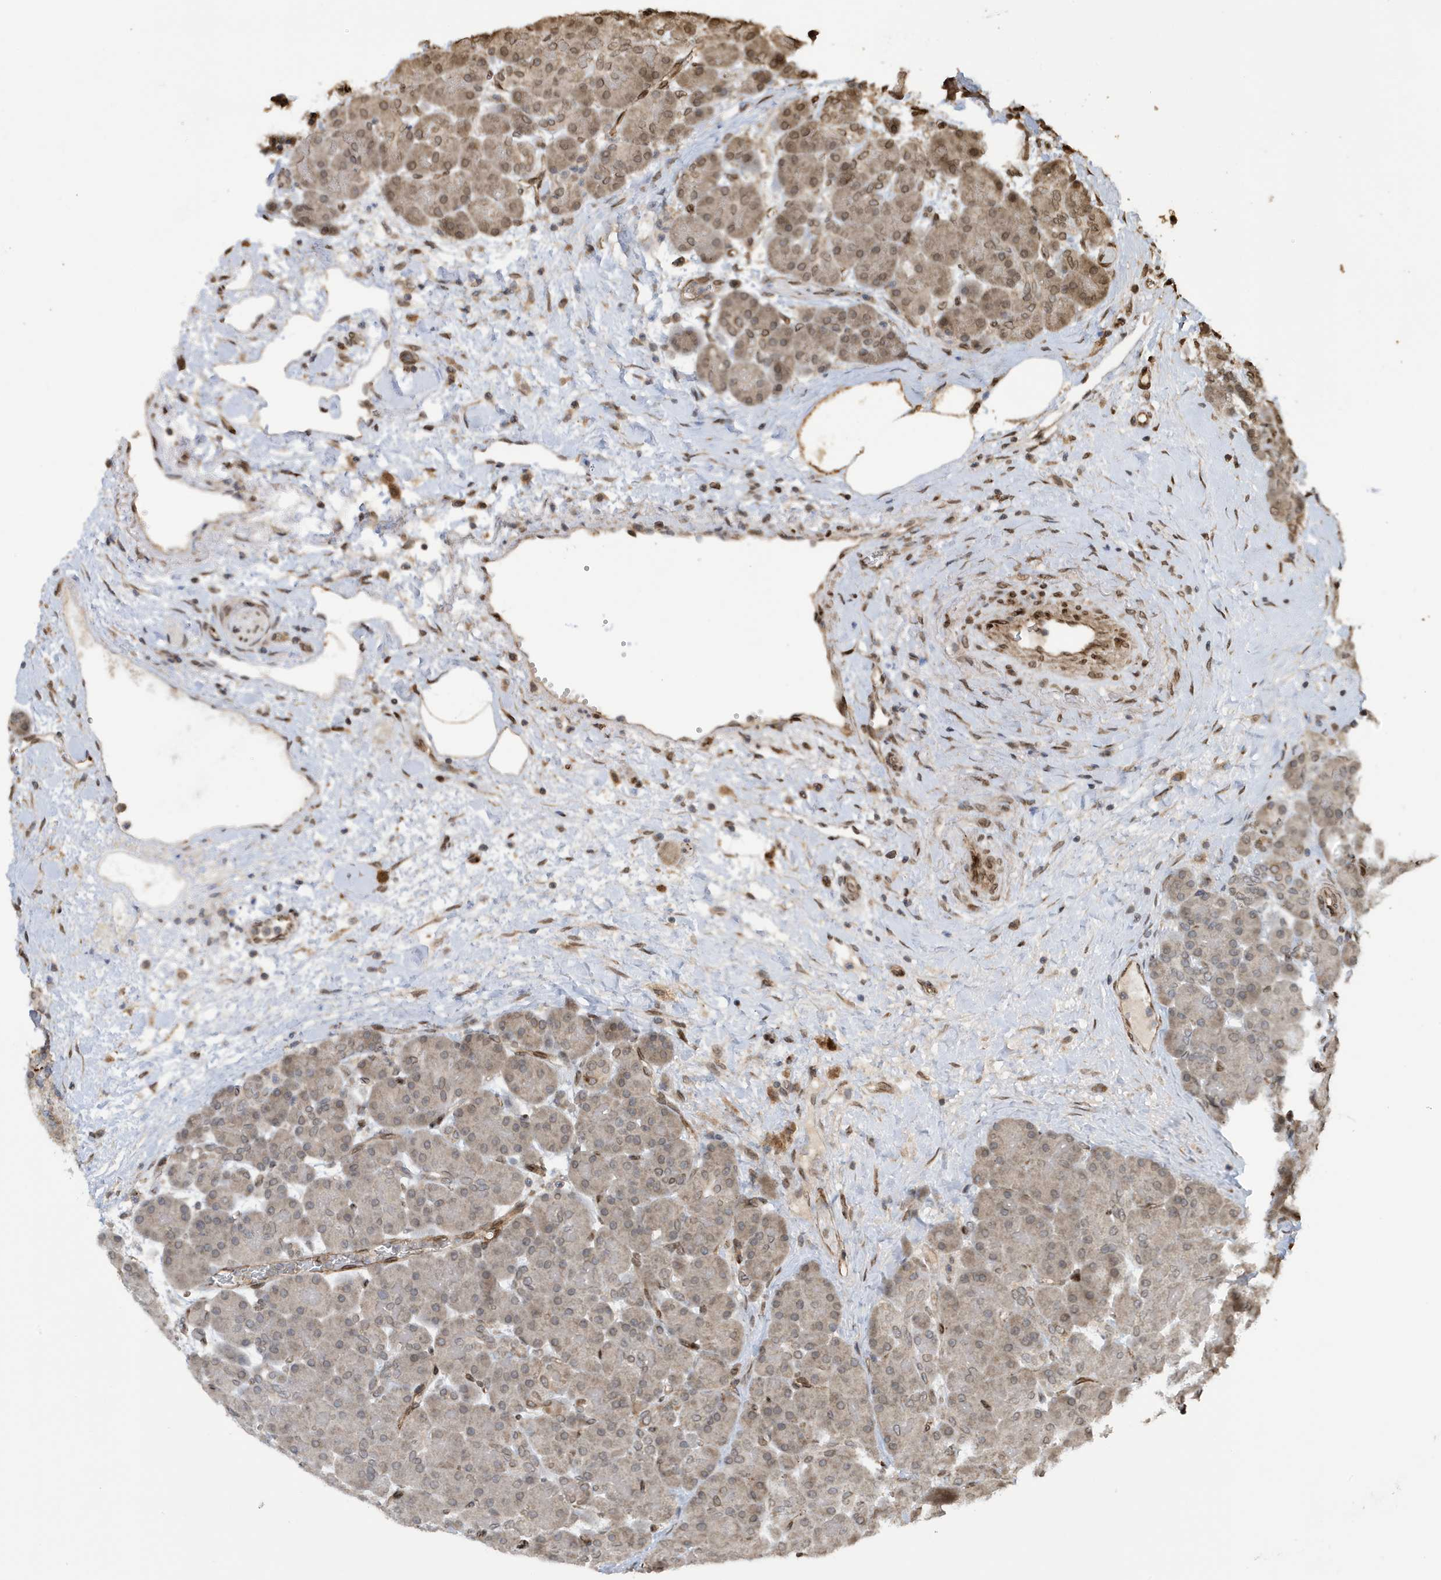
{"staining": {"intensity": "weak", "quantity": "25%-75%", "location": "cytoplasmic/membranous,nuclear"}, "tissue": "pancreas", "cell_type": "Exocrine glandular cells", "image_type": "normal", "snomed": [{"axis": "morphology", "description": "Normal tissue, NOS"}, {"axis": "topography", "description": "Pancreas"}], "caption": "Unremarkable pancreas shows weak cytoplasmic/membranous,nuclear staining in approximately 25%-75% of exocrine glandular cells, visualized by immunohistochemistry. Using DAB (3,3'-diaminobenzidine) (brown) and hematoxylin (blue) stains, captured at high magnification using brightfield microscopy.", "gene": "DUSP18", "patient": {"sex": "male", "age": 66}}